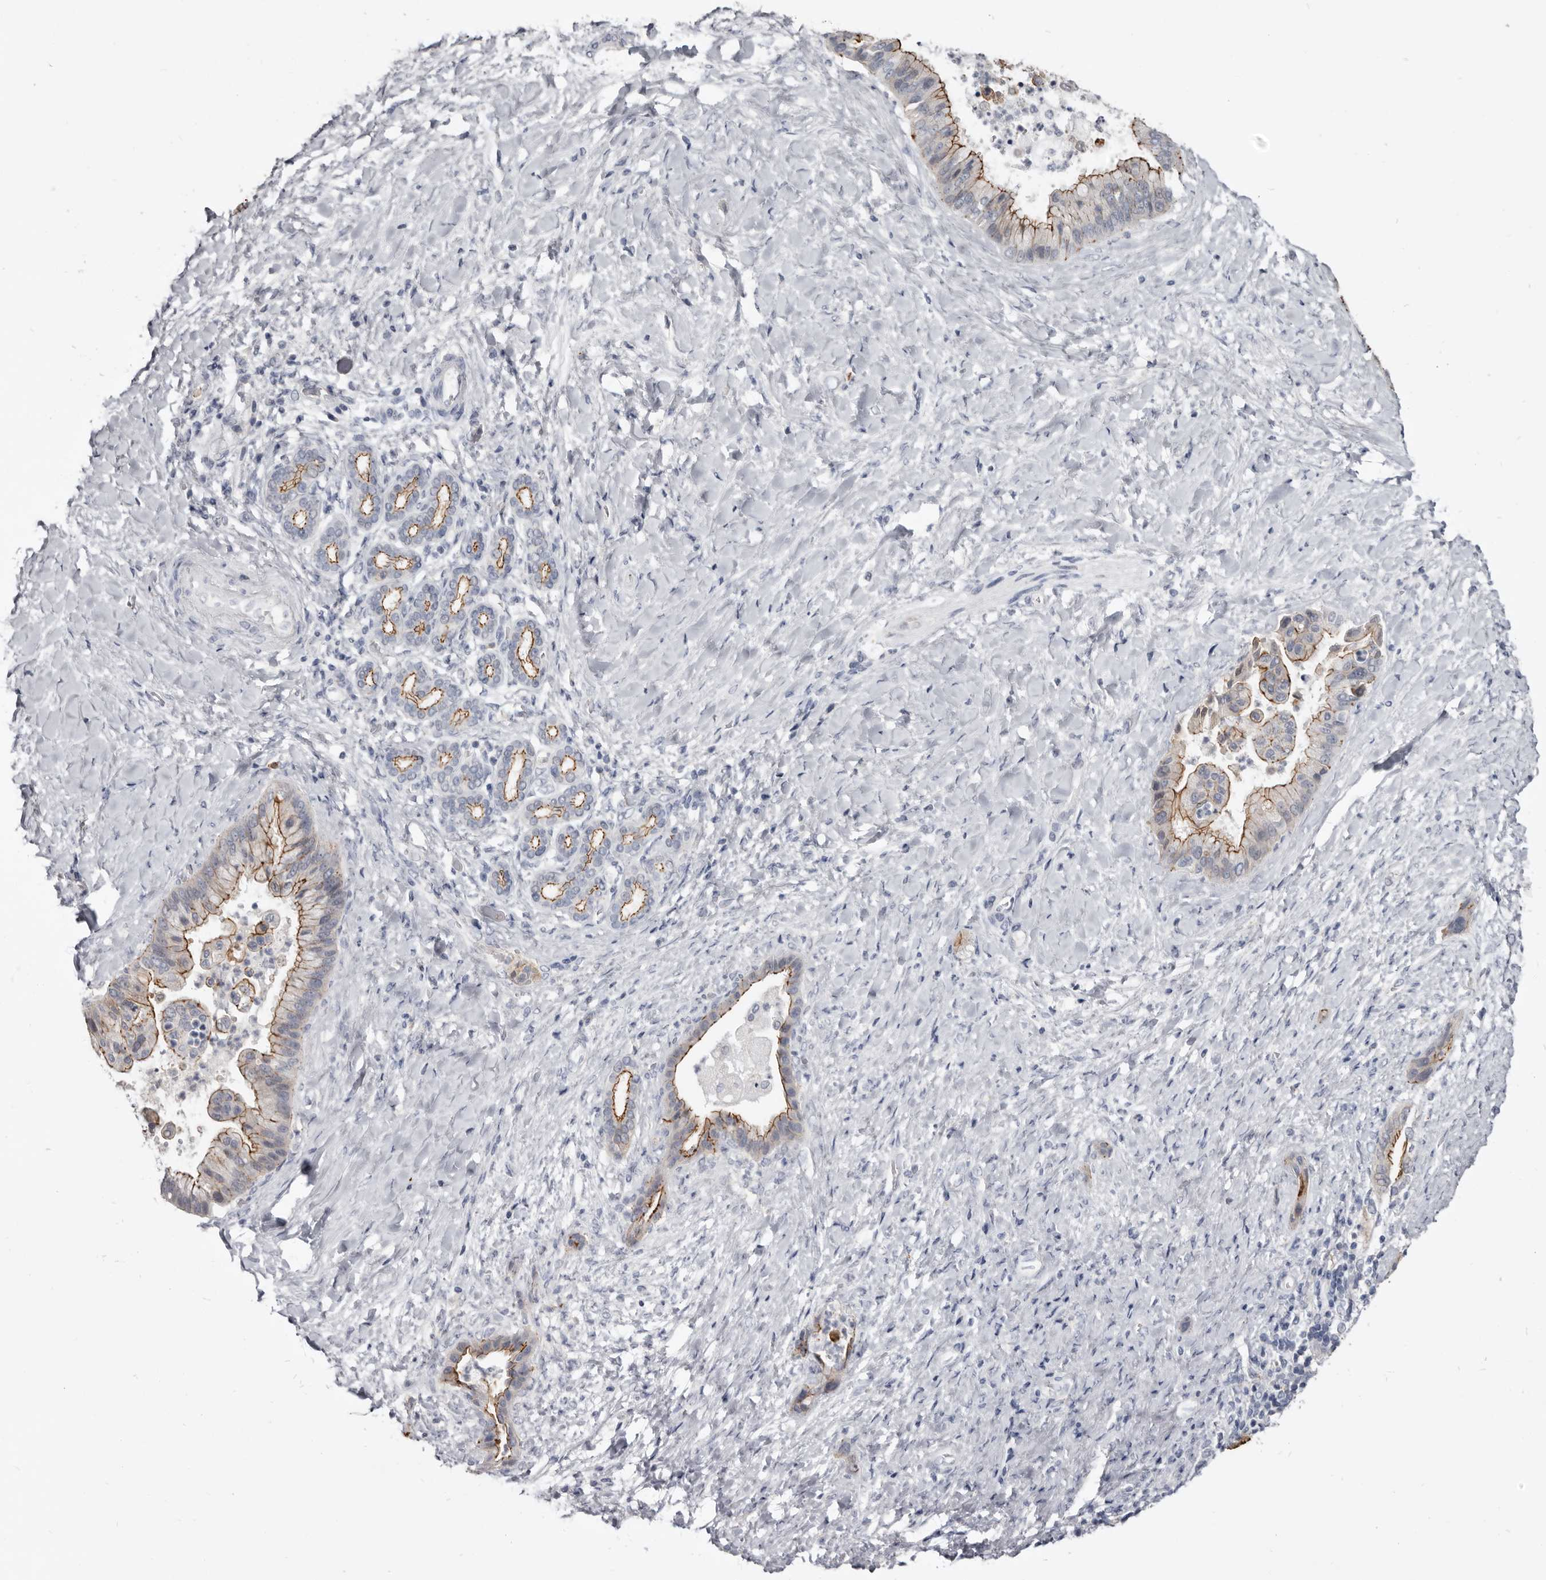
{"staining": {"intensity": "moderate", "quantity": ">75%", "location": "cytoplasmic/membranous"}, "tissue": "liver cancer", "cell_type": "Tumor cells", "image_type": "cancer", "snomed": [{"axis": "morphology", "description": "Cholangiocarcinoma"}, {"axis": "topography", "description": "Liver"}], "caption": "Protein expression analysis of human liver cholangiocarcinoma reveals moderate cytoplasmic/membranous positivity in about >75% of tumor cells. The staining was performed using DAB (3,3'-diaminobenzidine) to visualize the protein expression in brown, while the nuclei were stained in blue with hematoxylin (Magnification: 20x).", "gene": "CGN", "patient": {"sex": "female", "age": 54}}